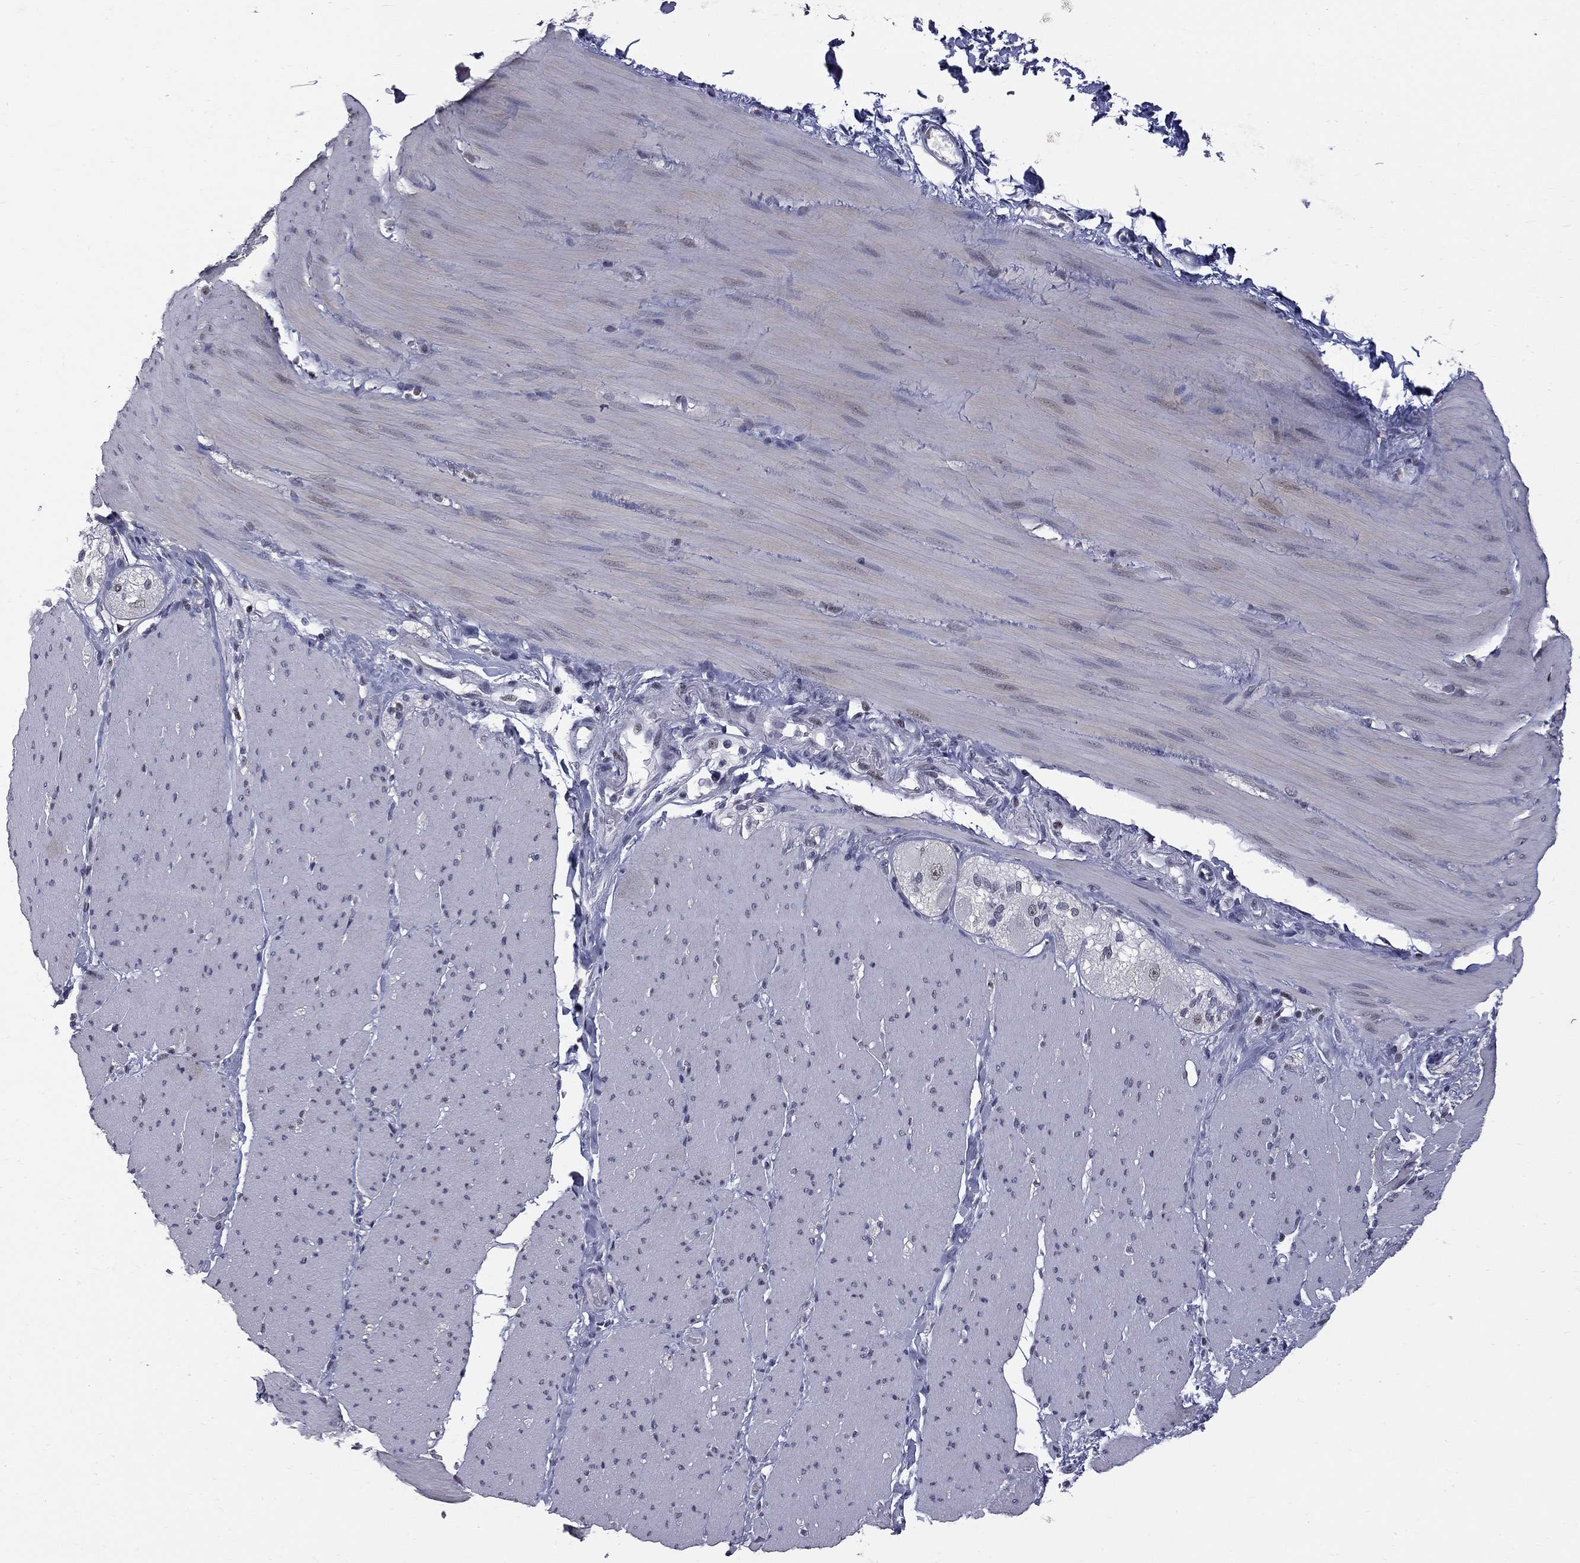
{"staining": {"intensity": "negative", "quantity": "none", "location": "none"}, "tissue": "adipose tissue", "cell_type": "Adipocytes", "image_type": "normal", "snomed": [{"axis": "morphology", "description": "Normal tissue, NOS"}, {"axis": "topography", "description": "Smooth muscle"}, {"axis": "topography", "description": "Duodenum"}, {"axis": "topography", "description": "Peripheral nerve tissue"}], "caption": "Immunohistochemistry histopathology image of benign adipose tissue: adipose tissue stained with DAB demonstrates no significant protein positivity in adipocytes.", "gene": "ZNF154", "patient": {"sex": "female", "age": 61}}